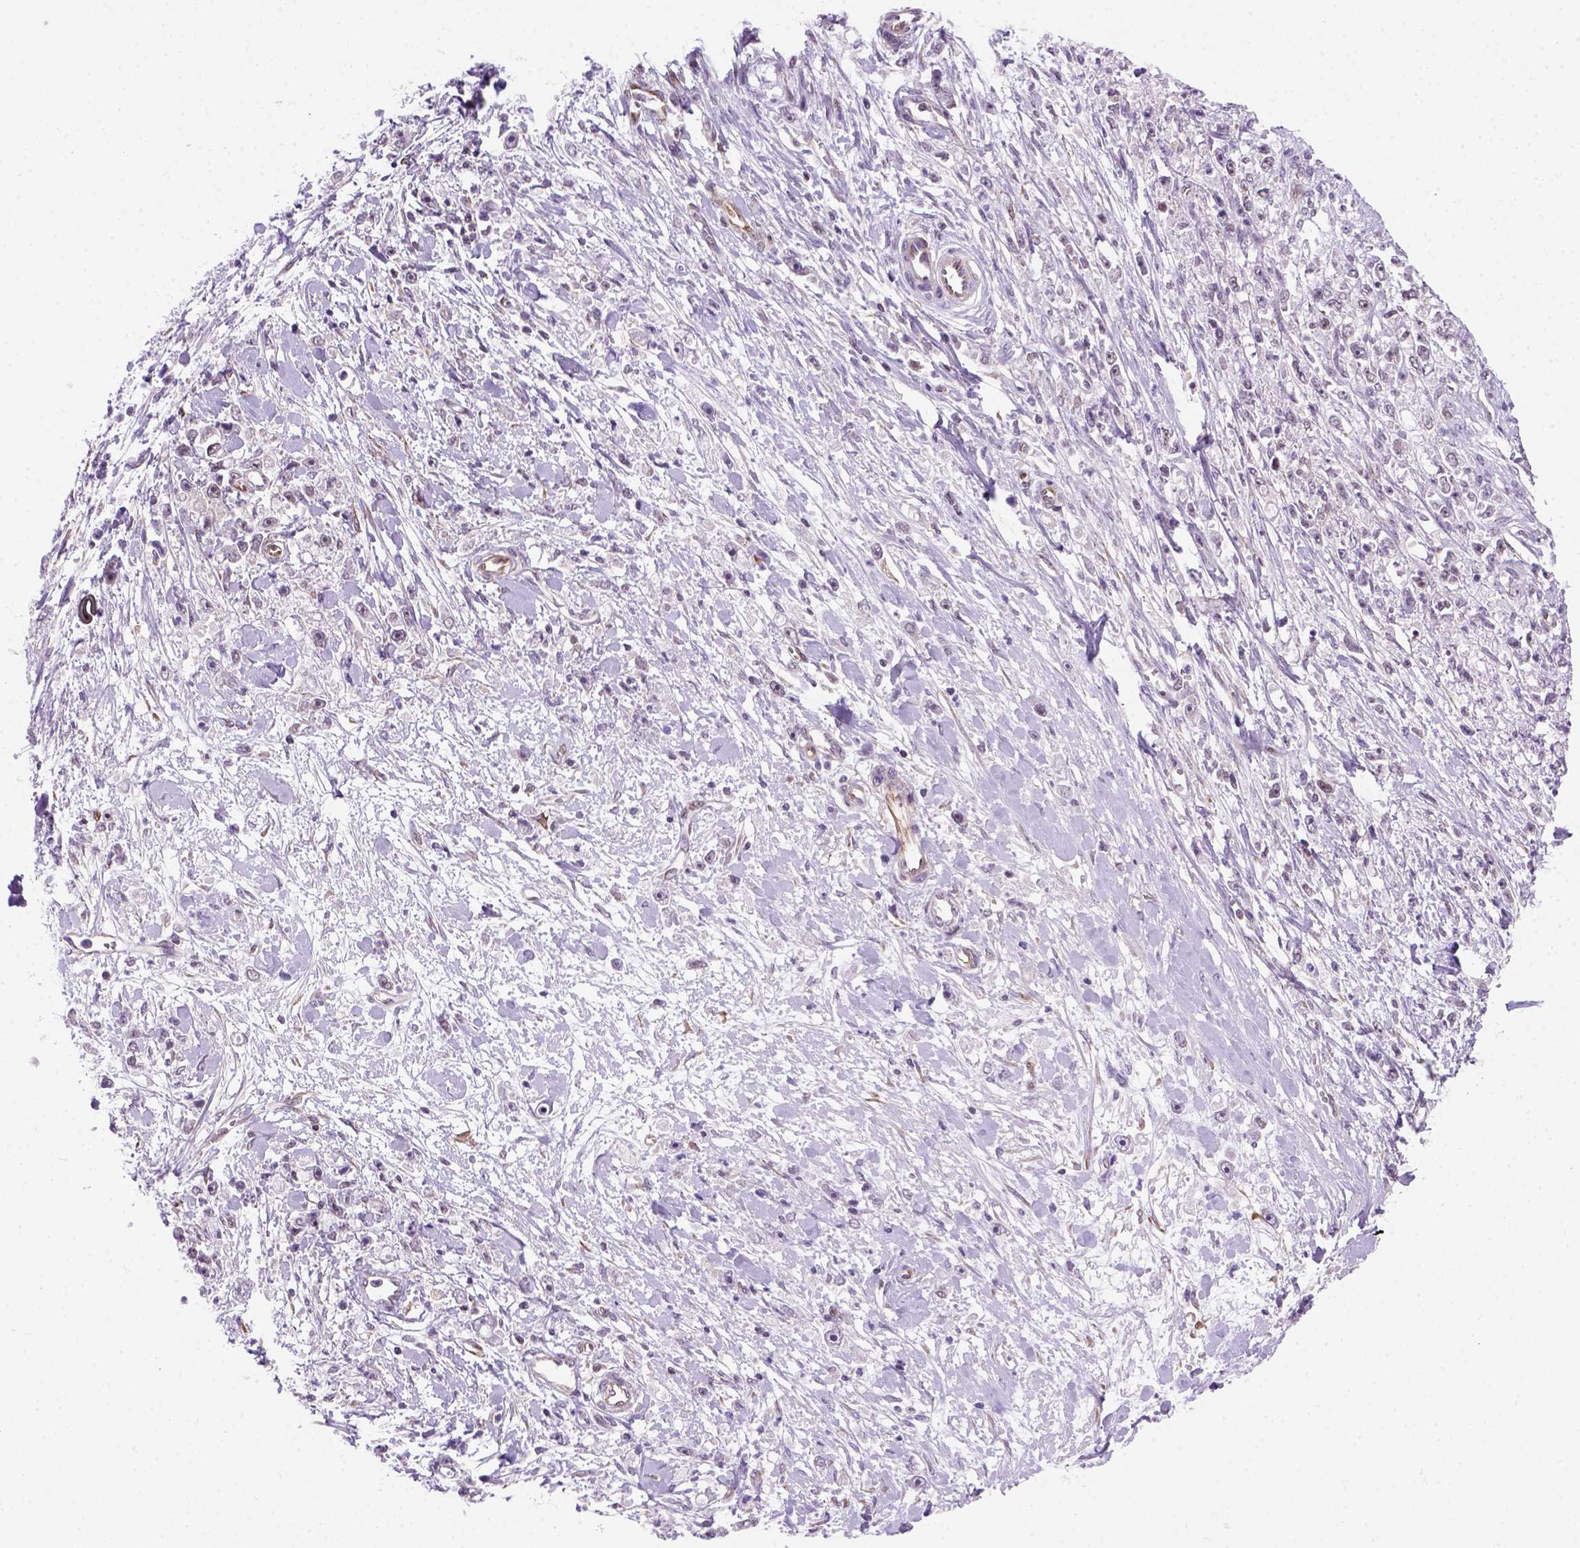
{"staining": {"intensity": "negative", "quantity": "none", "location": "none"}, "tissue": "stomach cancer", "cell_type": "Tumor cells", "image_type": "cancer", "snomed": [{"axis": "morphology", "description": "Adenocarcinoma, NOS"}, {"axis": "topography", "description": "Stomach"}], "caption": "Immunohistochemistry (IHC) of stomach cancer (adenocarcinoma) displays no expression in tumor cells. (DAB (3,3'-diaminobenzidine) IHC with hematoxylin counter stain).", "gene": "MGMT", "patient": {"sex": "female", "age": 59}}